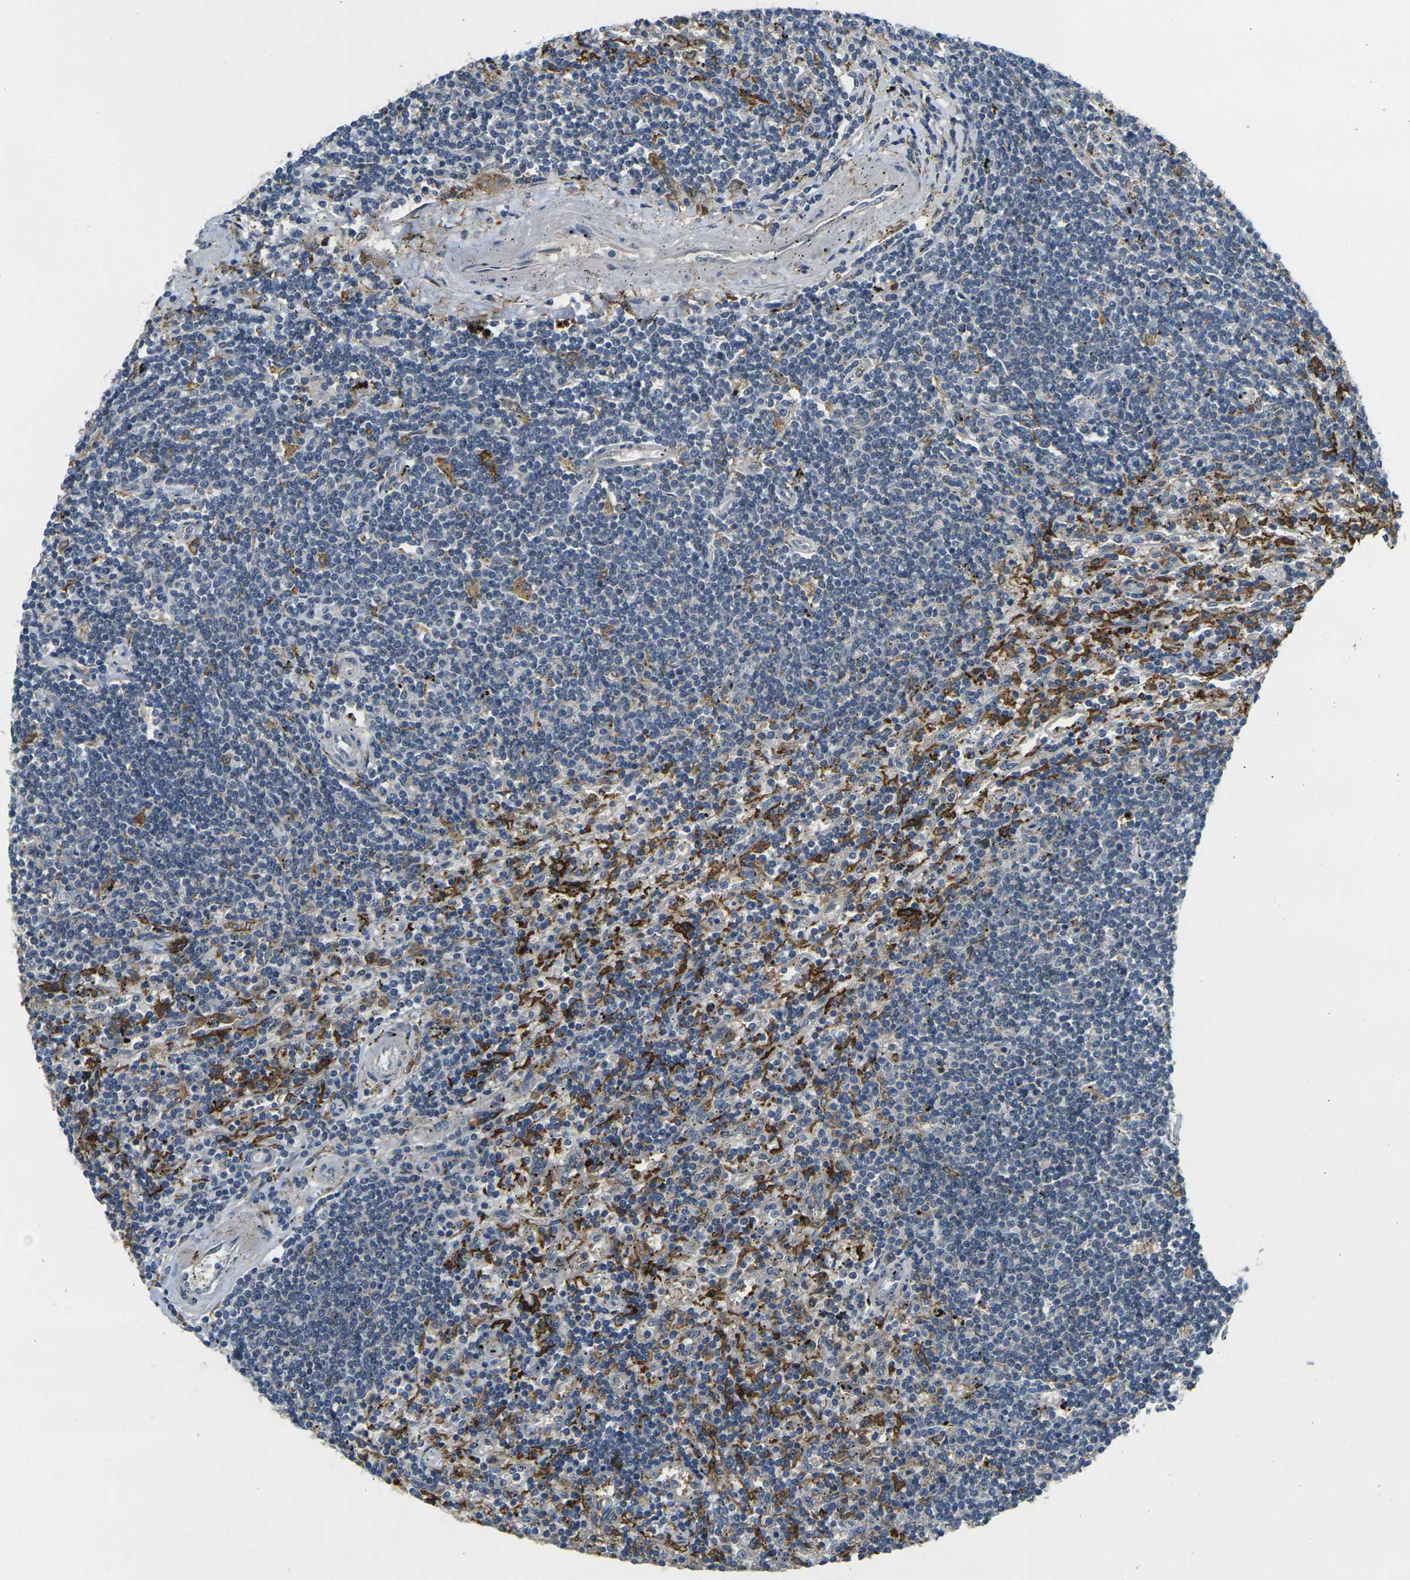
{"staining": {"intensity": "negative", "quantity": "none", "location": "none"}, "tissue": "lymphoma", "cell_type": "Tumor cells", "image_type": "cancer", "snomed": [{"axis": "morphology", "description": "Malignant lymphoma, non-Hodgkin's type, Low grade"}, {"axis": "topography", "description": "Spleen"}], "caption": "Tumor cells are negative for brown protein staining in lymphoma. The staining was performed using DAB to visualize the protein expression in brown, while the nuclei were stained in blue with hematoxylin (Magnification: 20x).", "gene": "PIGL", "patient": {"sex": "male", "age": 76}}